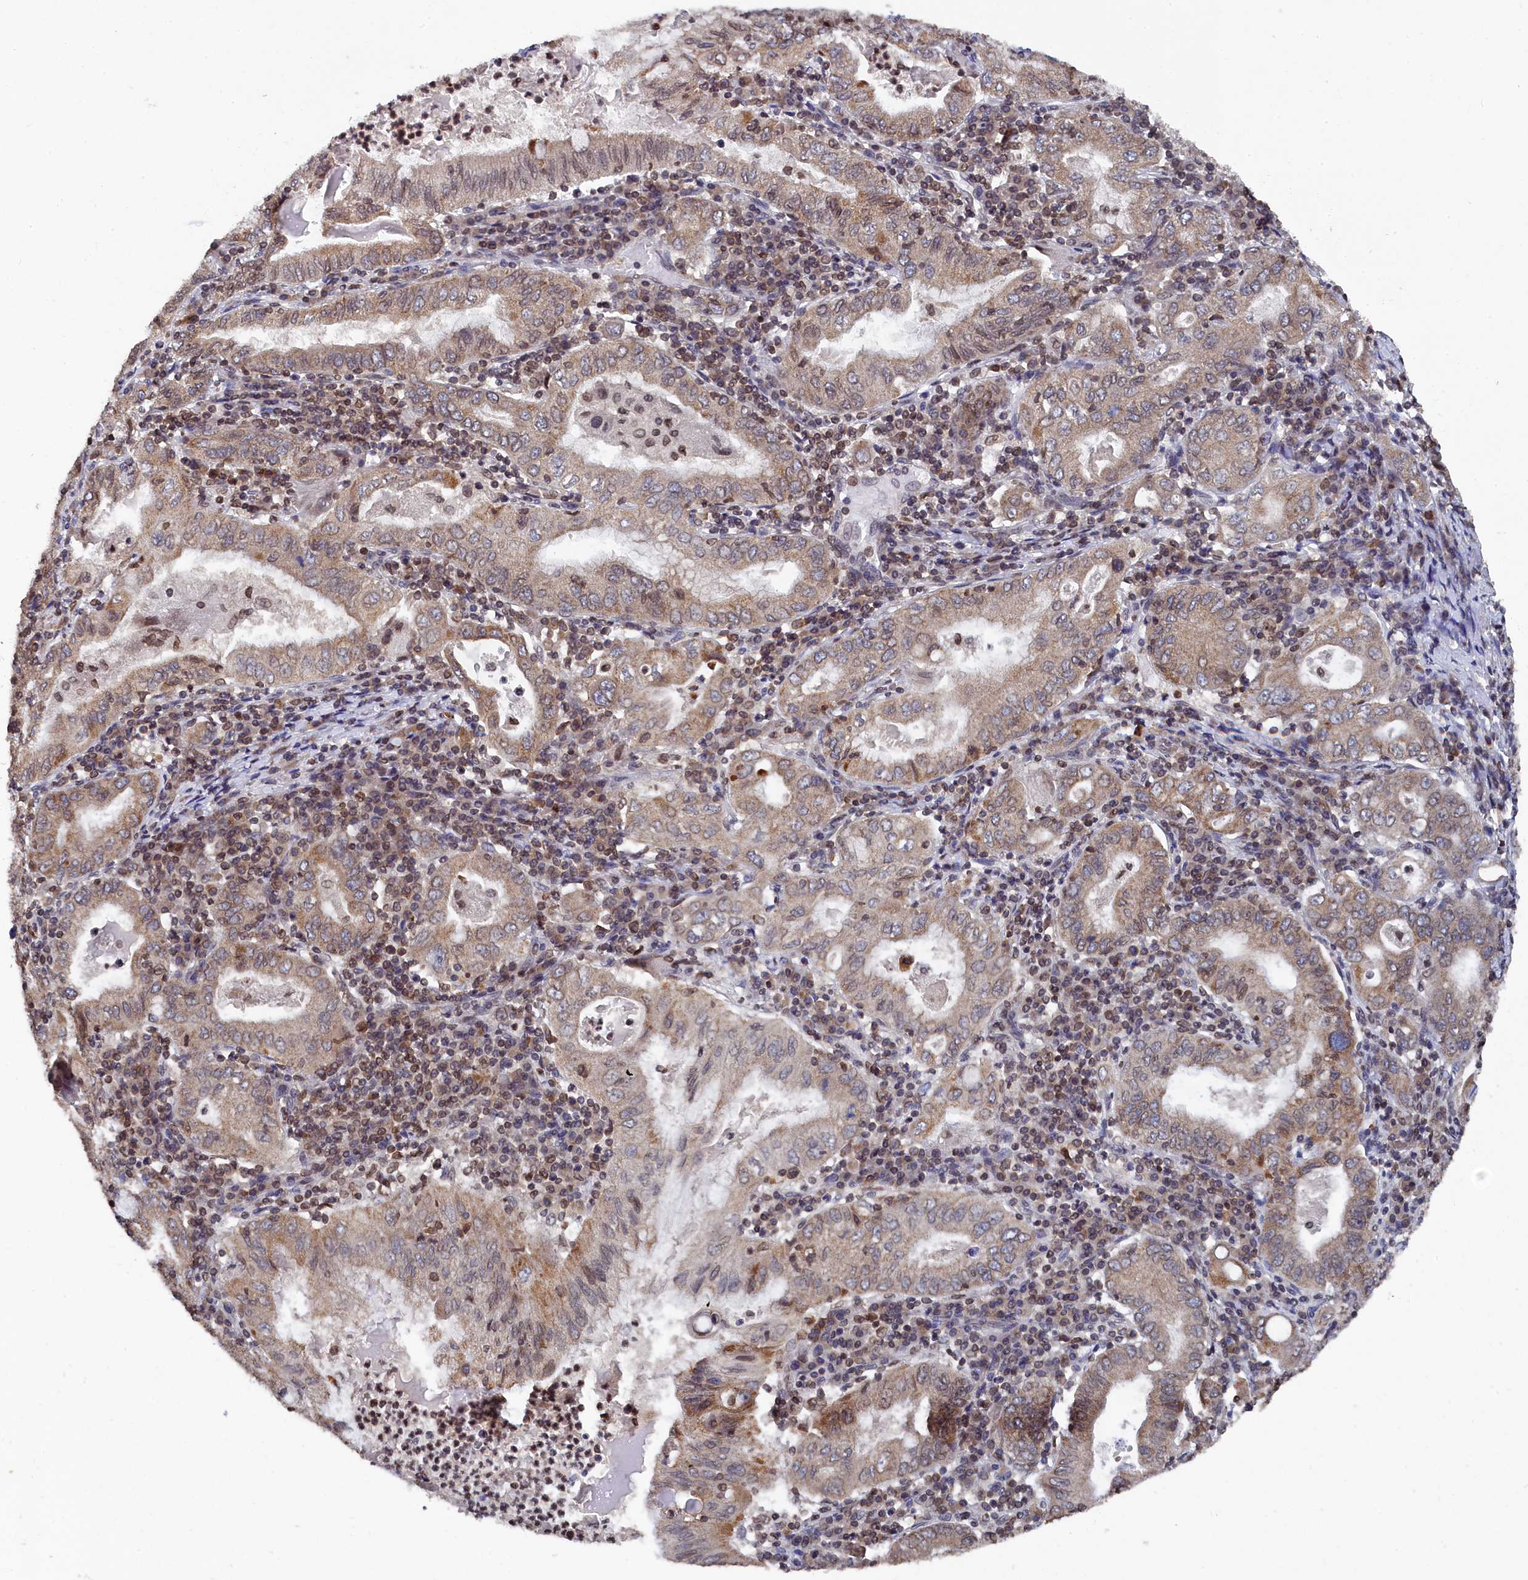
{"staining": {"intensity": "moderate", "quantity": "25%-75%", "location": "cytoplasmic/membranous"}, "tissue": "stomach cancer", "cell_type": "Tumor cells", "image_type": "cancer", "snomed": [{"axis": "morphology", "description": "Normal tissue, NOS"}, {"axis": "morphology", "description": "Adenocarcinoma, NOS"}, {"axis": "topography", "description": "Esophagus"}, {"axis": "topography", "description": "Stomach, upper"}, {"axis": "topography", "description": "Peripheral nerve tissue"}], "caption": "This image demonstrates IHC staining of human stomach adenocarcinoma, with medium moderate cytoplasmic/membranous expression in approximately 25%-75% of tumor cells.", "gene": "ANKEF1", "patient": {"sex": "male", "age": 62}}